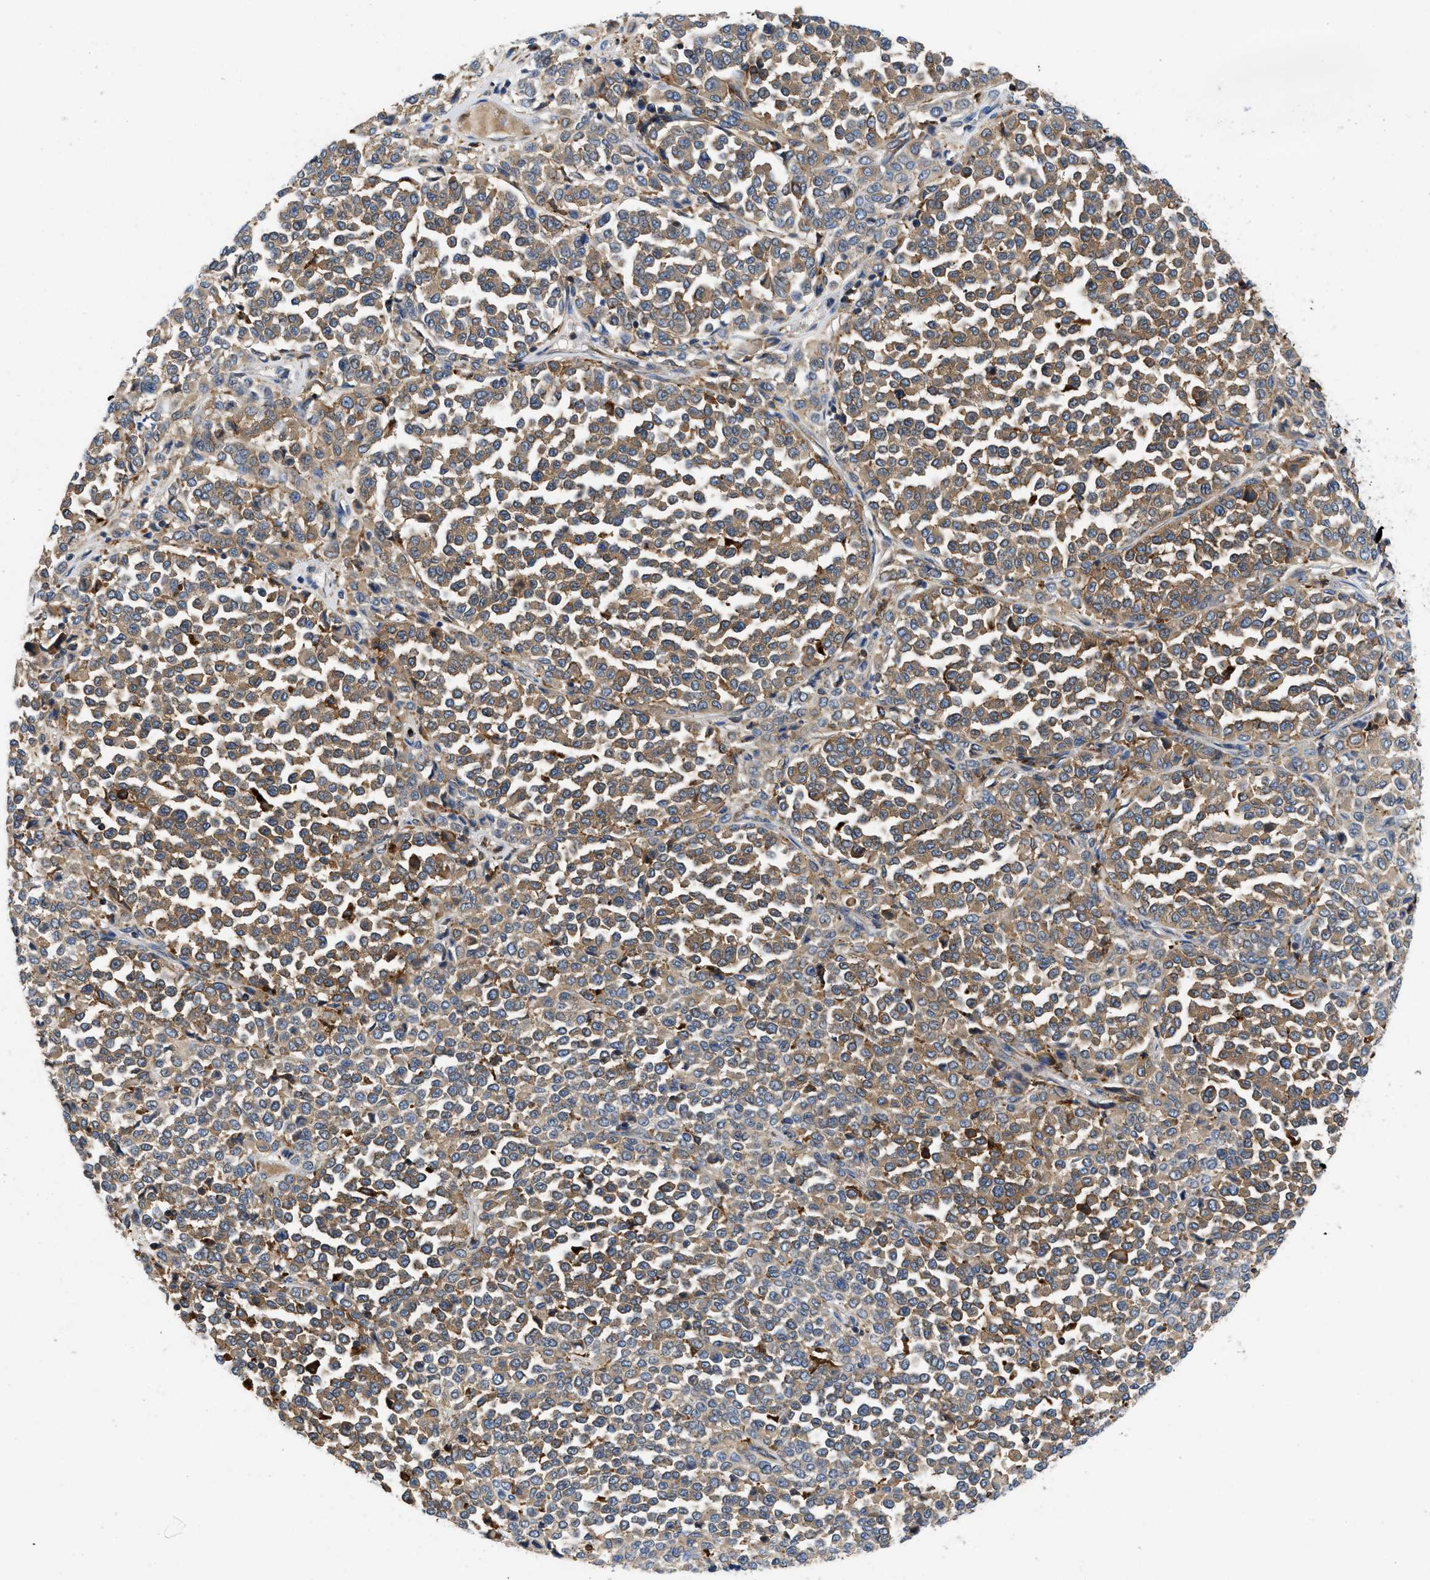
{"staining": {"intensity": "moderate", "quantity": ">75%", "location": "cytoplasmic/membranous"}, "tissue": "melanoma", "cell_type": "Tumor cells", "image_type": "cancer", "snomed": [{"axis": "morphology", "description": "Malignant melanoma, Metastatic site"}, {"axis": "topography", "description": "Pancreas"}], "caption": "Tumor cells reveal medium levels of moderate cytoplasmic/membranous staining in approximately >75% of cells in human melanoma.", "gene": "ENPP4", "patient": {"sex": "female", "age": 30}}